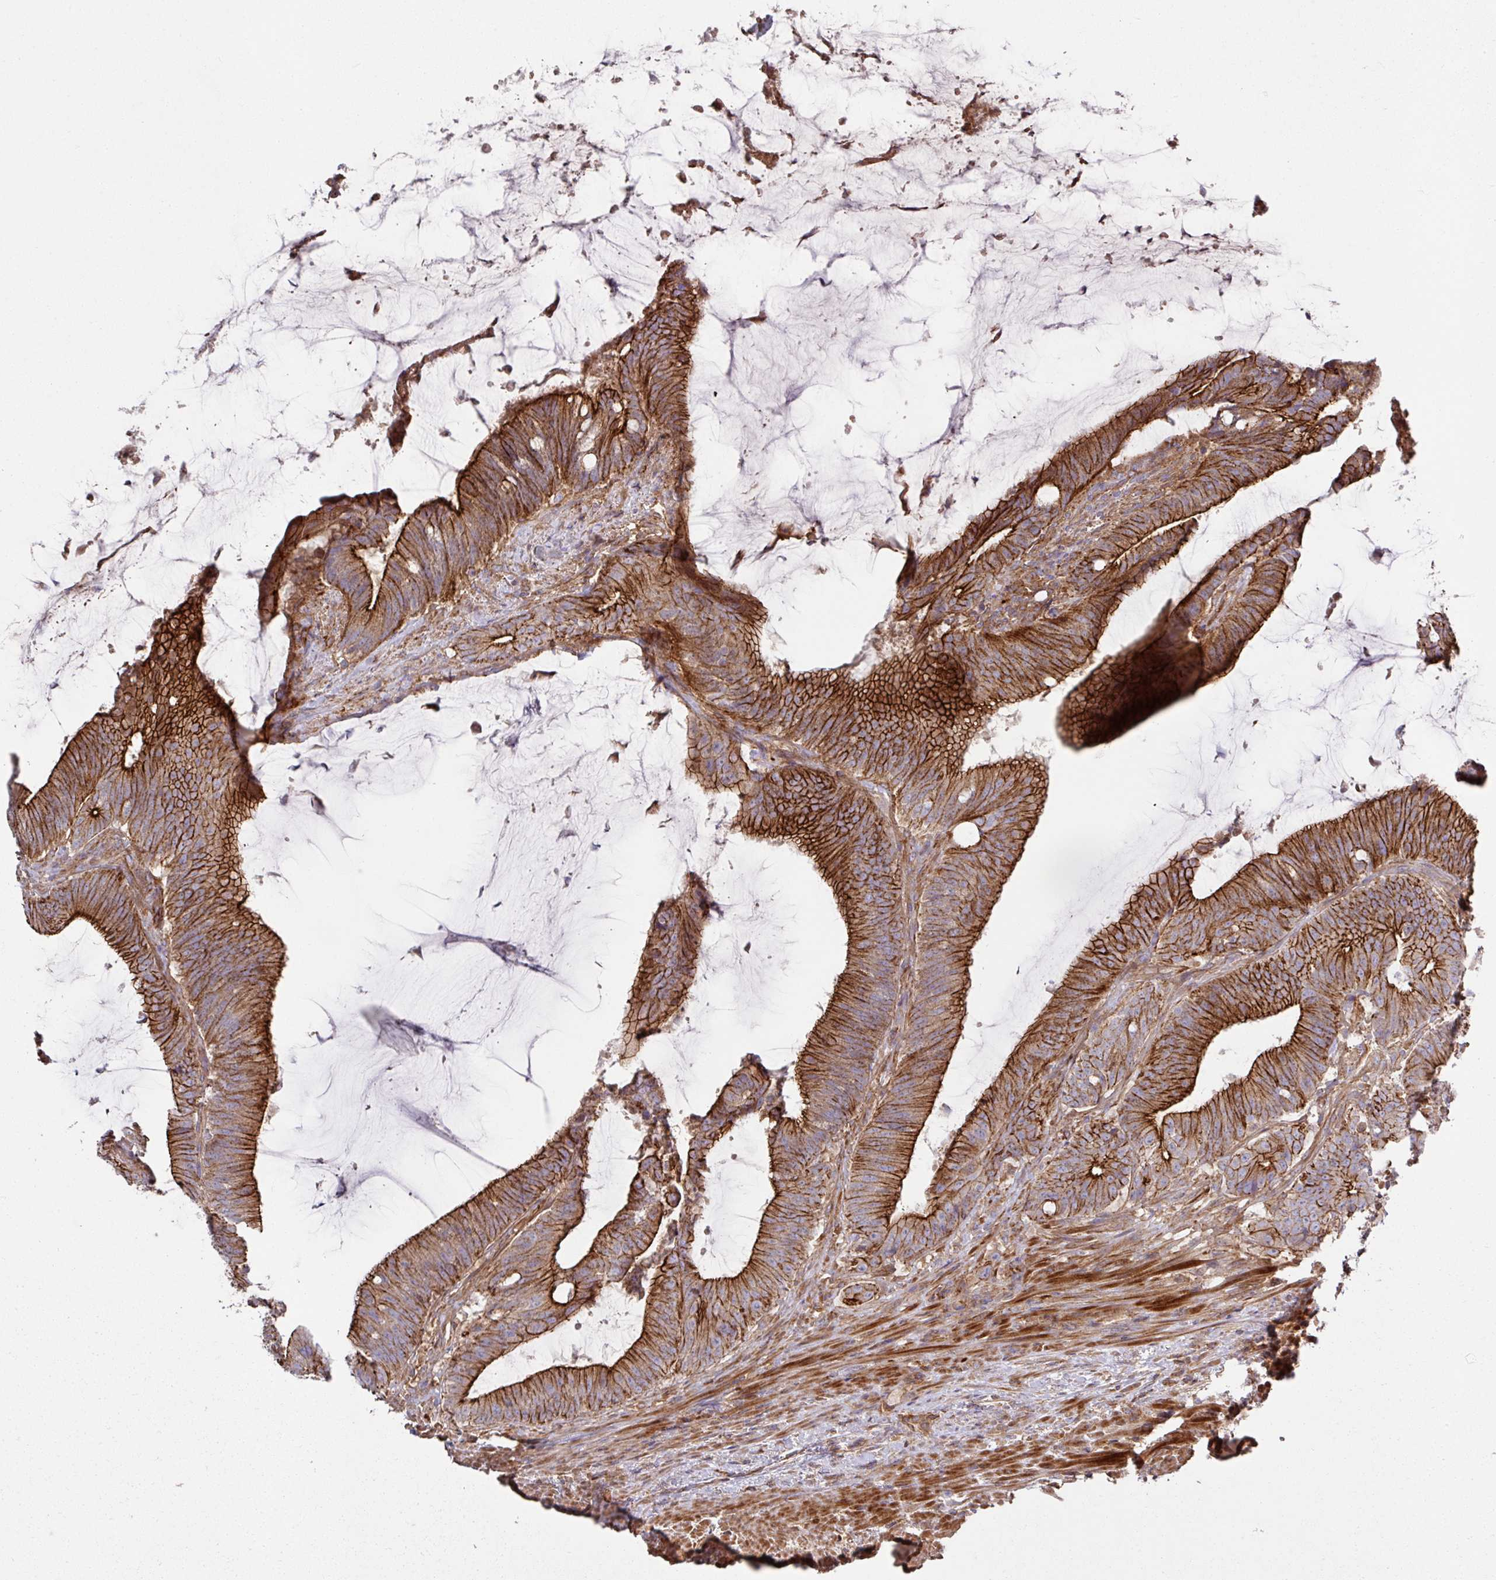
{"staining": {"intensity": "strong", "quantity": ">75%", "location": "cytoplasmic/membranous"}, "tissue": "colorectal cancer", "cell_type": "Tumor cells", "image_type": "cancer", "snomed": [{"axis": "morphology", "description": "Adenocarcinoma, NOS"}, {"axis": "topography", "description": "Colon"}], "caption": "Protein expression analysis of colorectal cancer reveals strong cytoplasmic/membranous staining in about >75% of tumor cells.", "gene": "RIC1", "patient": {"sex": "female", "age": 43}}